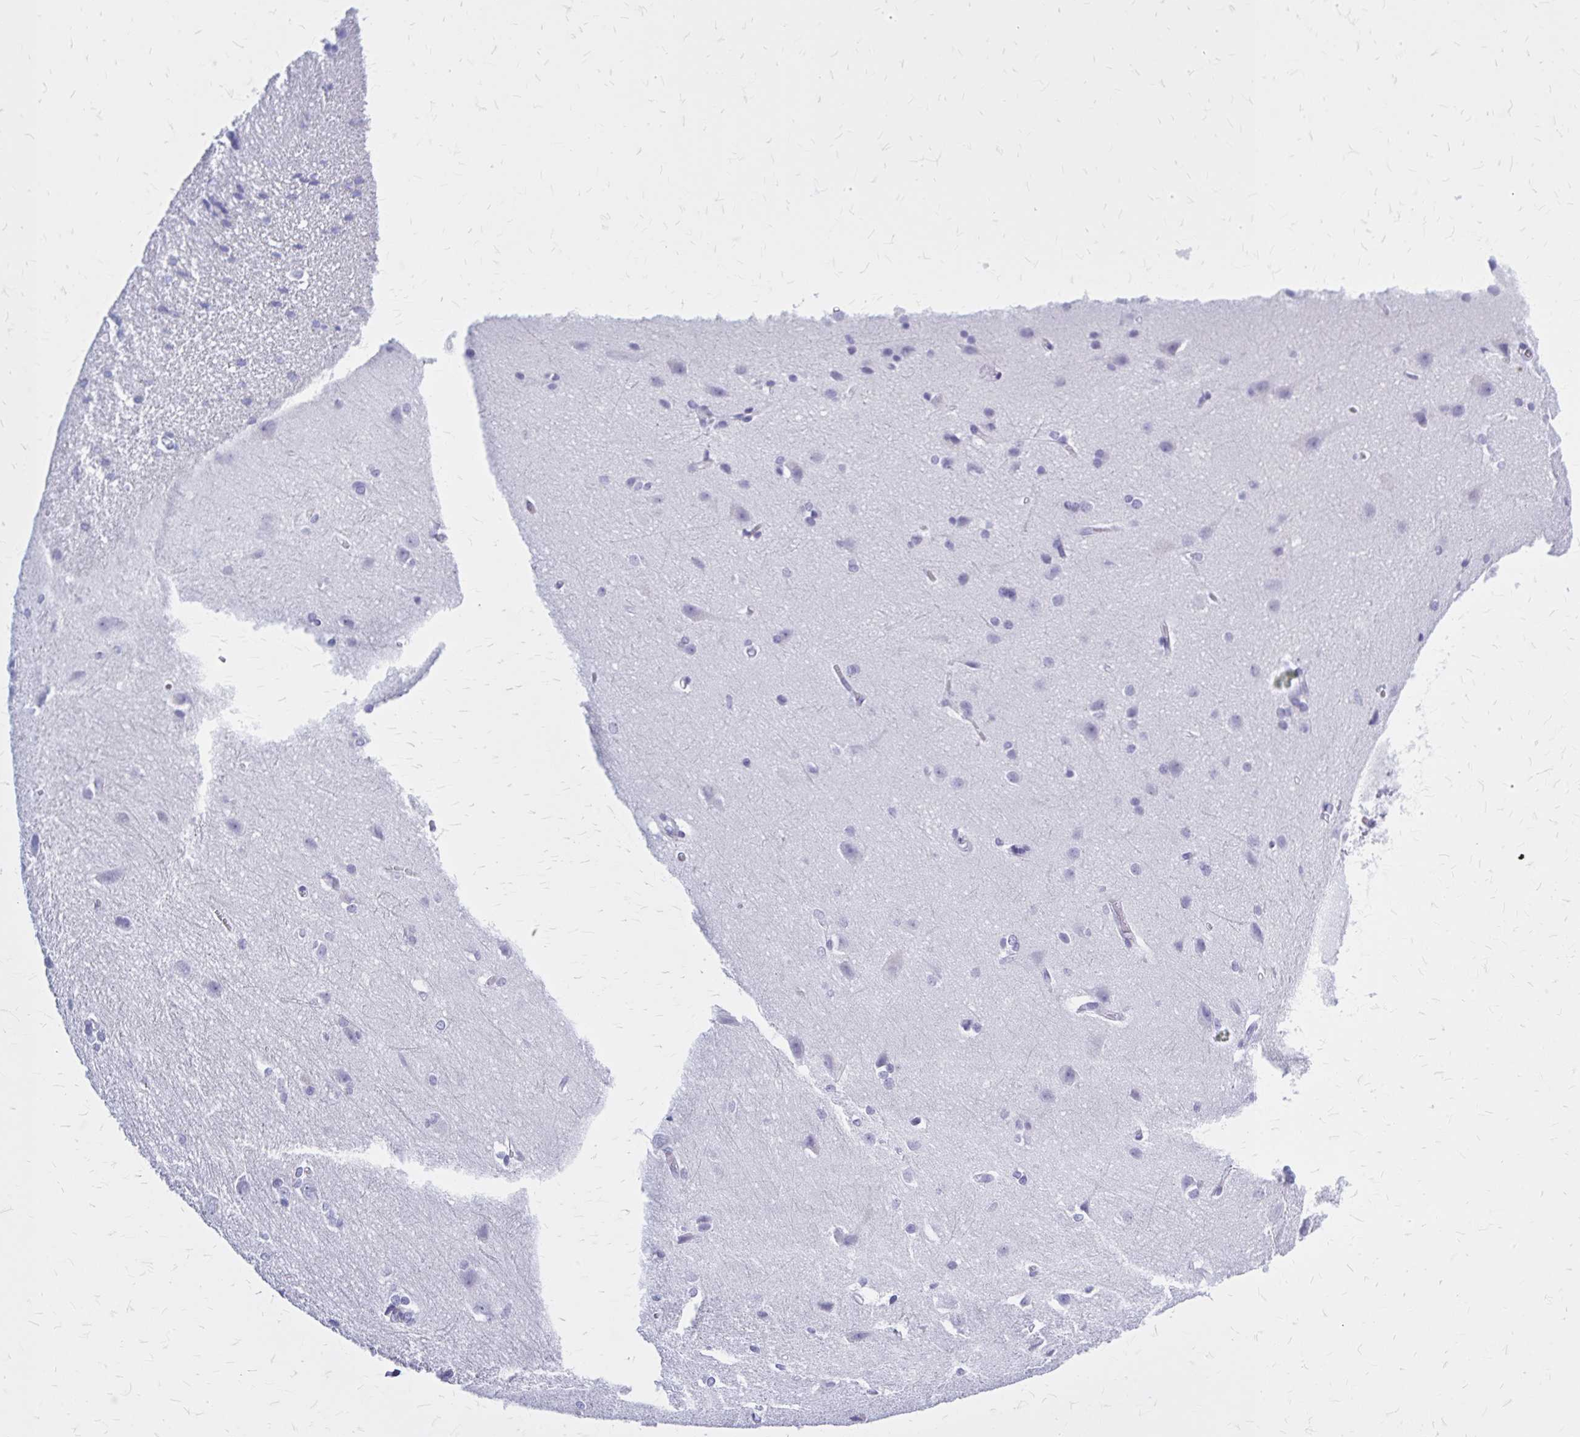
{"staining": {"intensity": "negative", "quantity": "none", "location": "none"}, "tissue": "cerebral cortex", "cell_type": "Endothelial cells", "image_type": "normal", "snomed": [{"axis": "morphology", "description": "Normal tissue, NOS"}, {"axis": "topography", "description": "Cerebral cortex"}], "caption": "Immunohistochemical staining of benign human cerebral cortex displays no significant staining in endothelial cells. (DAB immunohistochemistry visualized using brightfield microscopy, high magnification).", "gene": "KLHDC7A", "patient": {"sex": "male", "age": 37}}